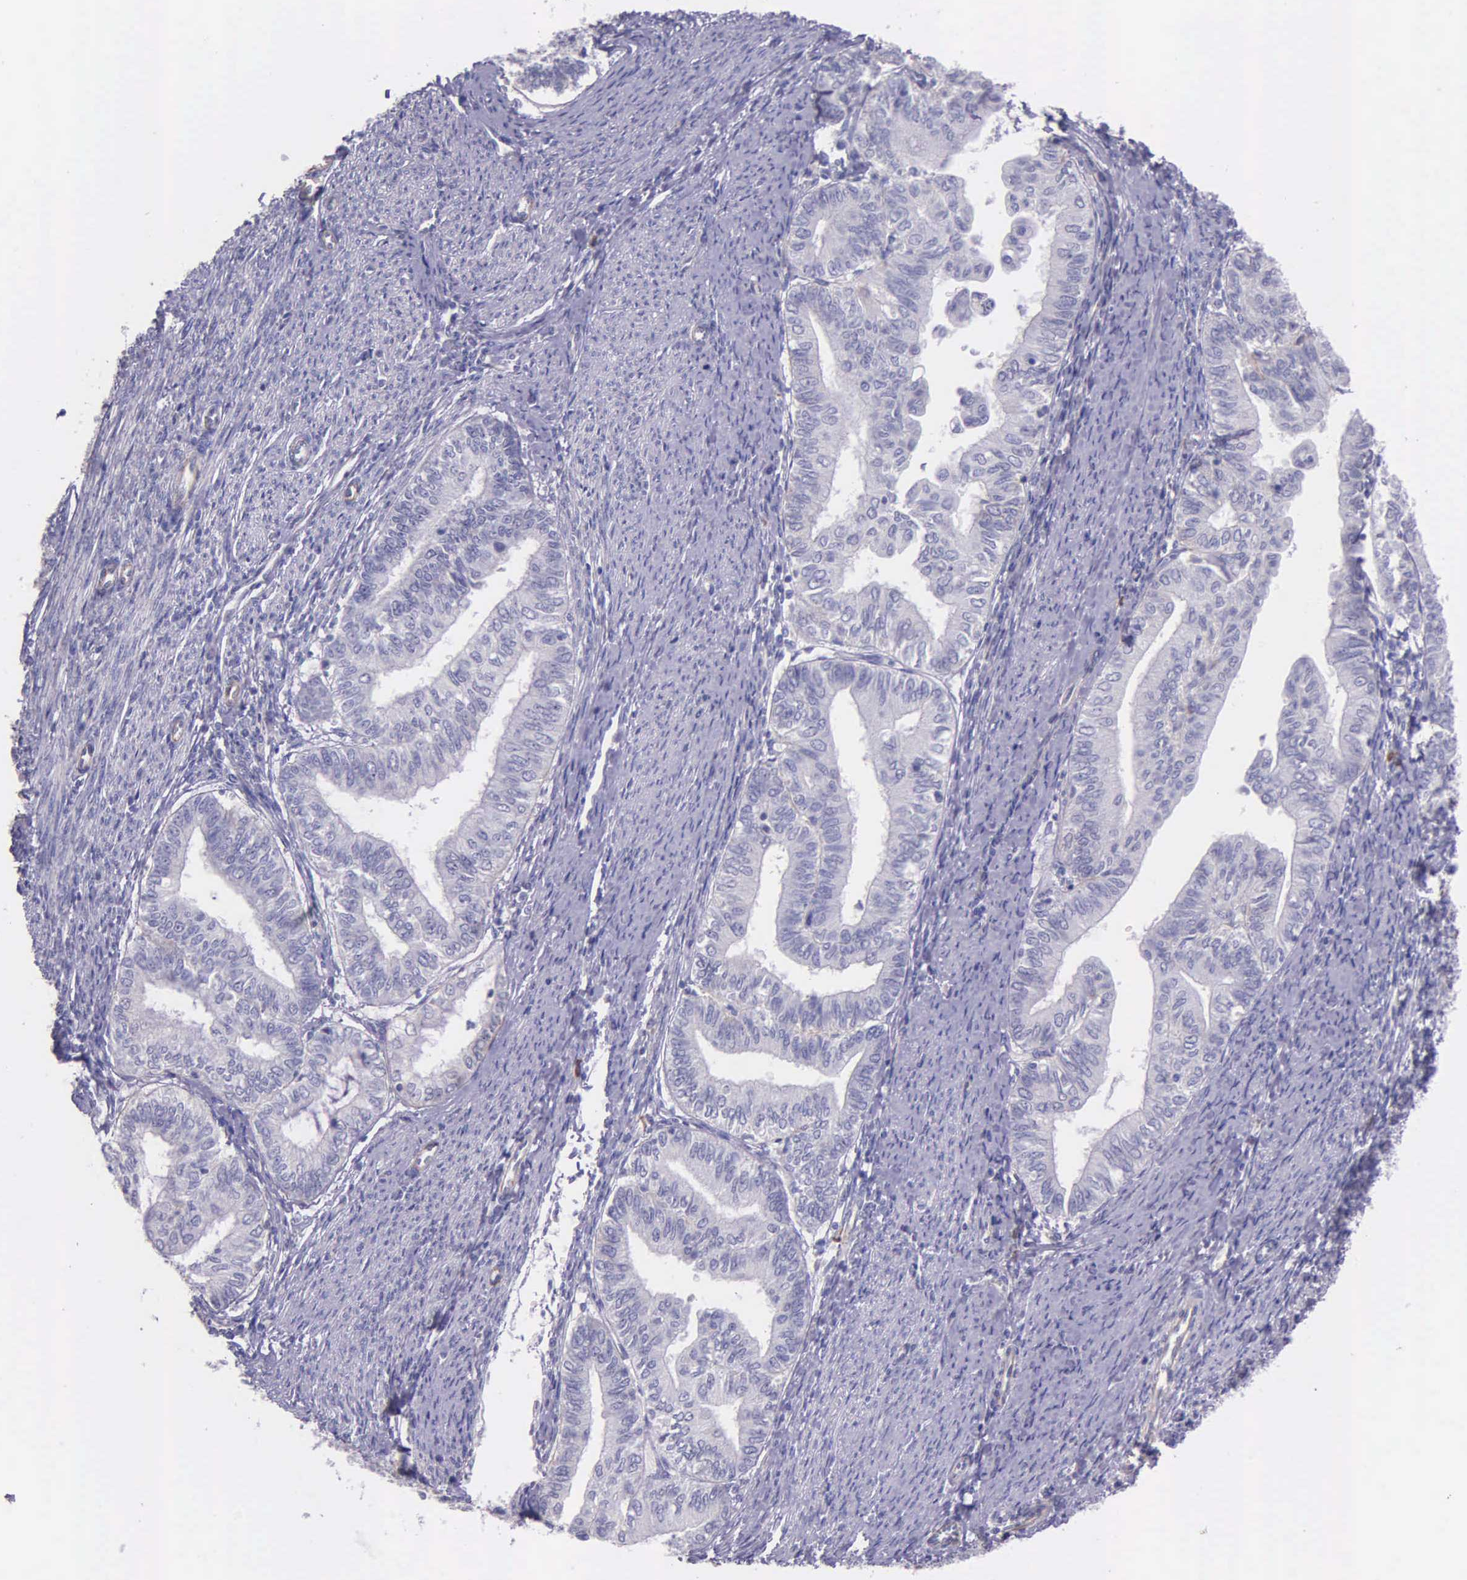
{"staining": {"intensity": "negative", "quantity": "none", "location": "none"}, "tissue": "endometrial cancer", "cell_type": "Tumor cells", "image_type": "cancer", "snomed": [{"axis": "morphology", "description": "Adenocarcinoma, NOS"}, {"axis": "topography", "description": "Endometrium"}], "caption": "DAB (3,3'-diaminobenzidine) immunohistochemical staining of human endometrial adenocarcinoma reveals no significant expression in tumor cells.", "gene": "THSD7A", "patient": {"sex": "female", "age": 66}}